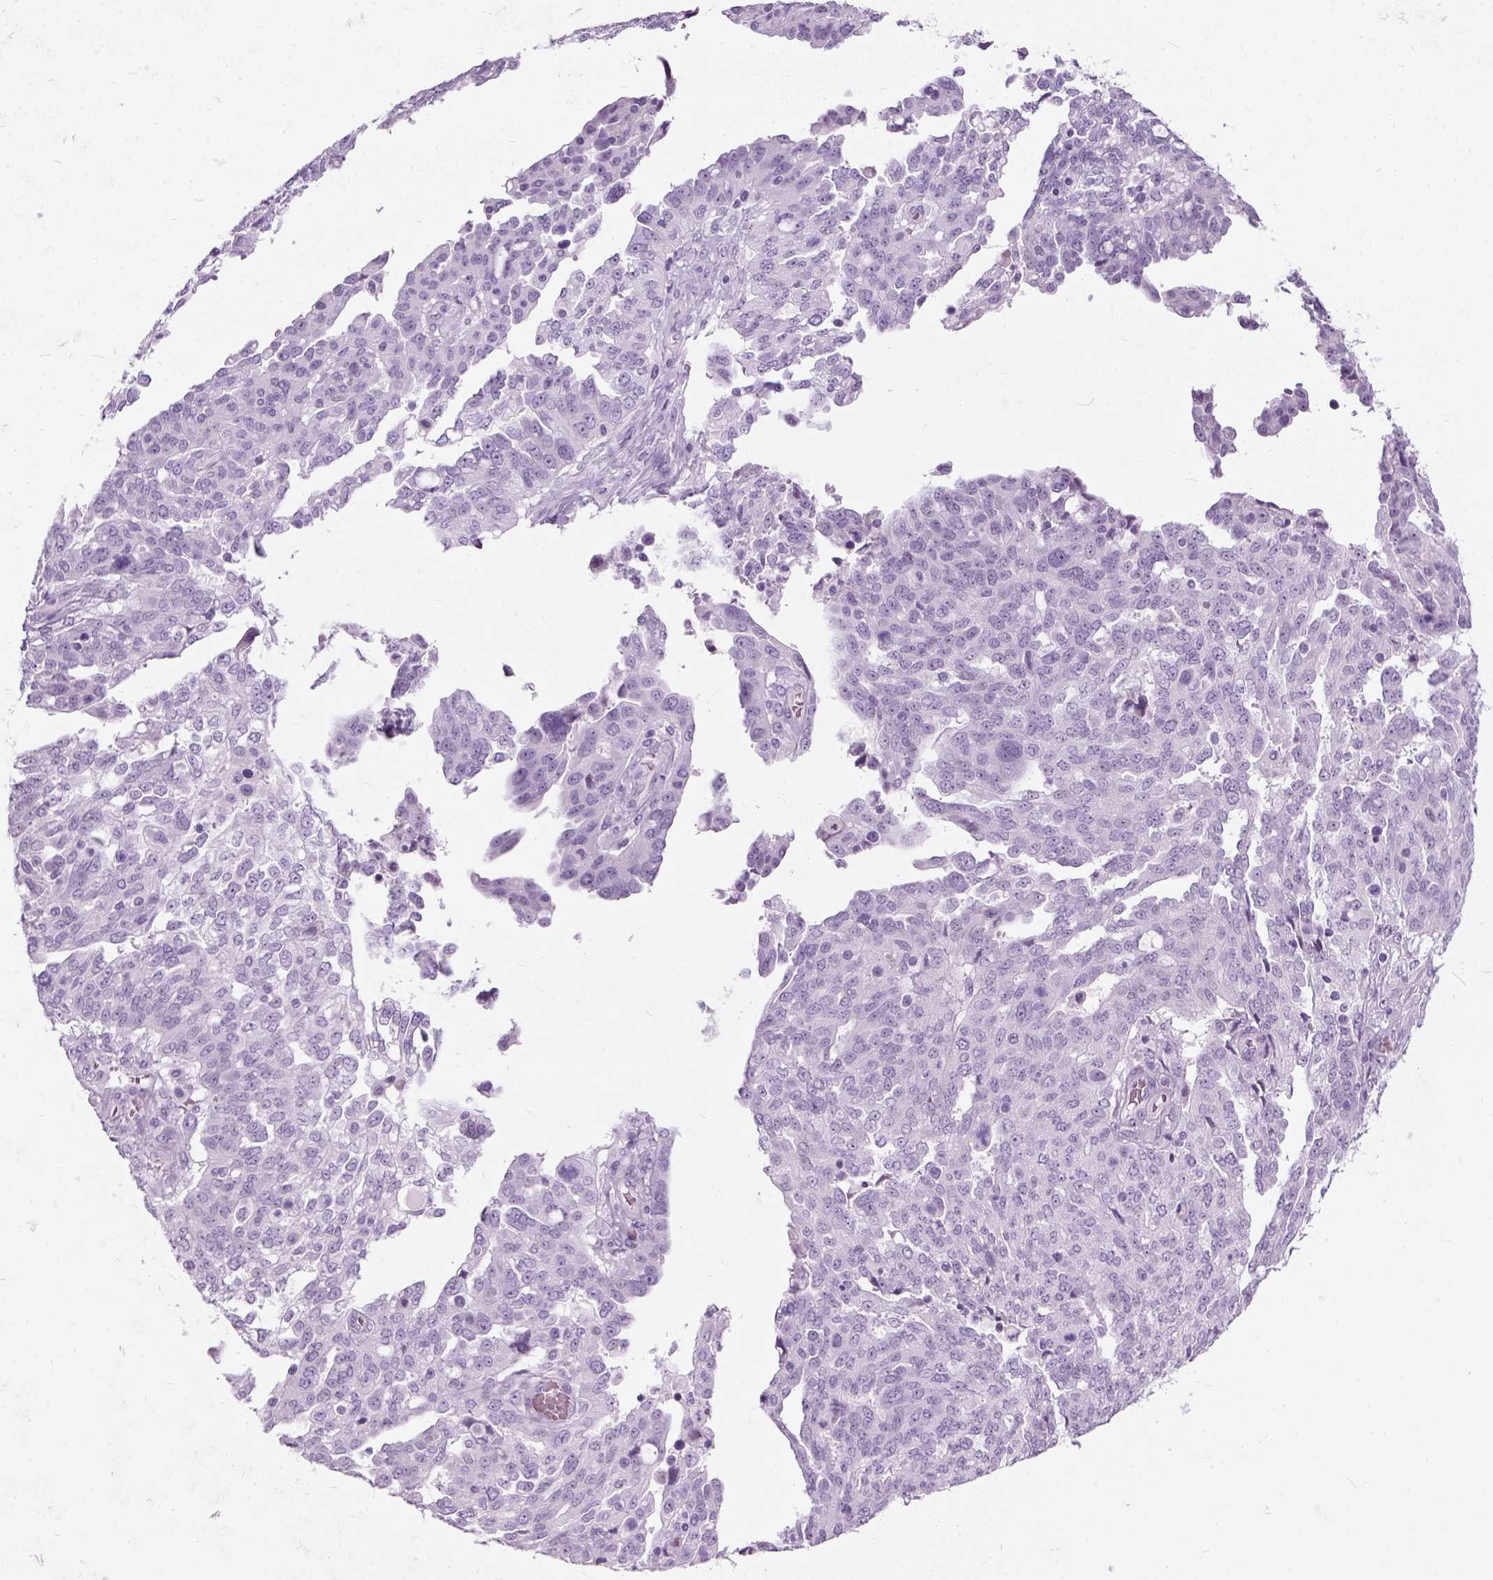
{"staining": {"intensity": "negative", "quantity": "none", "location": "none"}, "tissue": "ovarian cancer", "cell_type": "Tumor cells", "image_type": "cancer", "snomed": [{"axis": "morphology", "description": "Cystadenocarcinoma, serous, NOS"}, {"axis": "topography", "description": "Ovary"}], "caption": "High magnification brightfield microscopy of ovarian cancer stained with DAB (3,3'-diaminobenzidine) (brown) and counterstained with hematoxylin (blue): tumor cells show no significant positivity.", "gene": "AXDND1", "patient": {"sex": "female", "age": 67}}